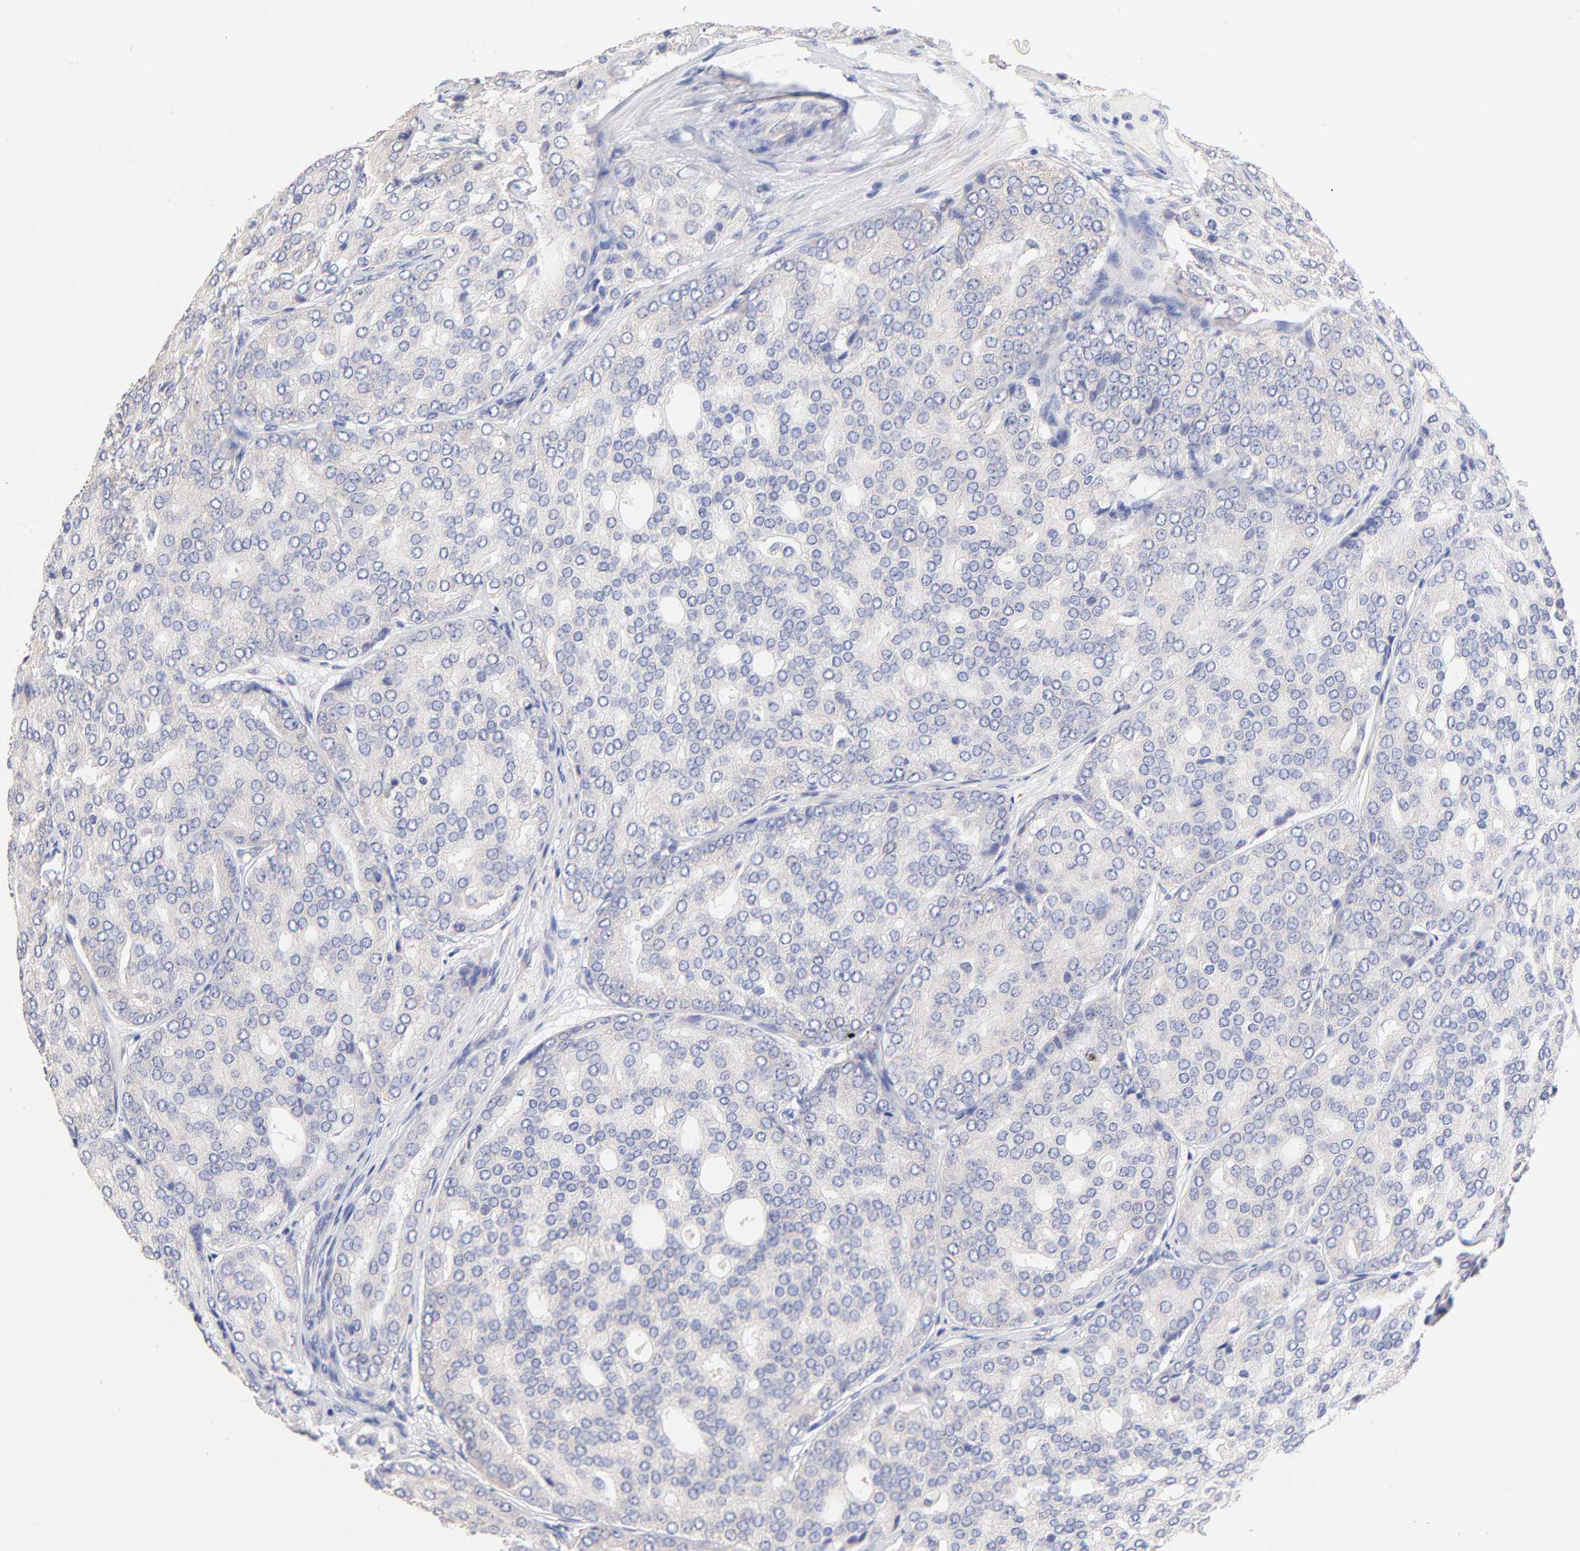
{"staining": {"intensity": "negative", "quantity": "none", "location": "none"}, "tissue": "prostate cancer", "cell_type": "Tumor cells", "image_type": "cancer", "snomed": [{"axis": "morphology", "description": "Adenocarcinoma, High grade"}, {"axis": "topography", "description": "Prostate"}], "caption": "A micrograph of prostate cancer (adenocarcinoma (high-grade)) stained for a protein reveals no brown staining in tumor cells.", "gene": "TNFRSF13C", "patient": {"sex": "male", "age": 64}}